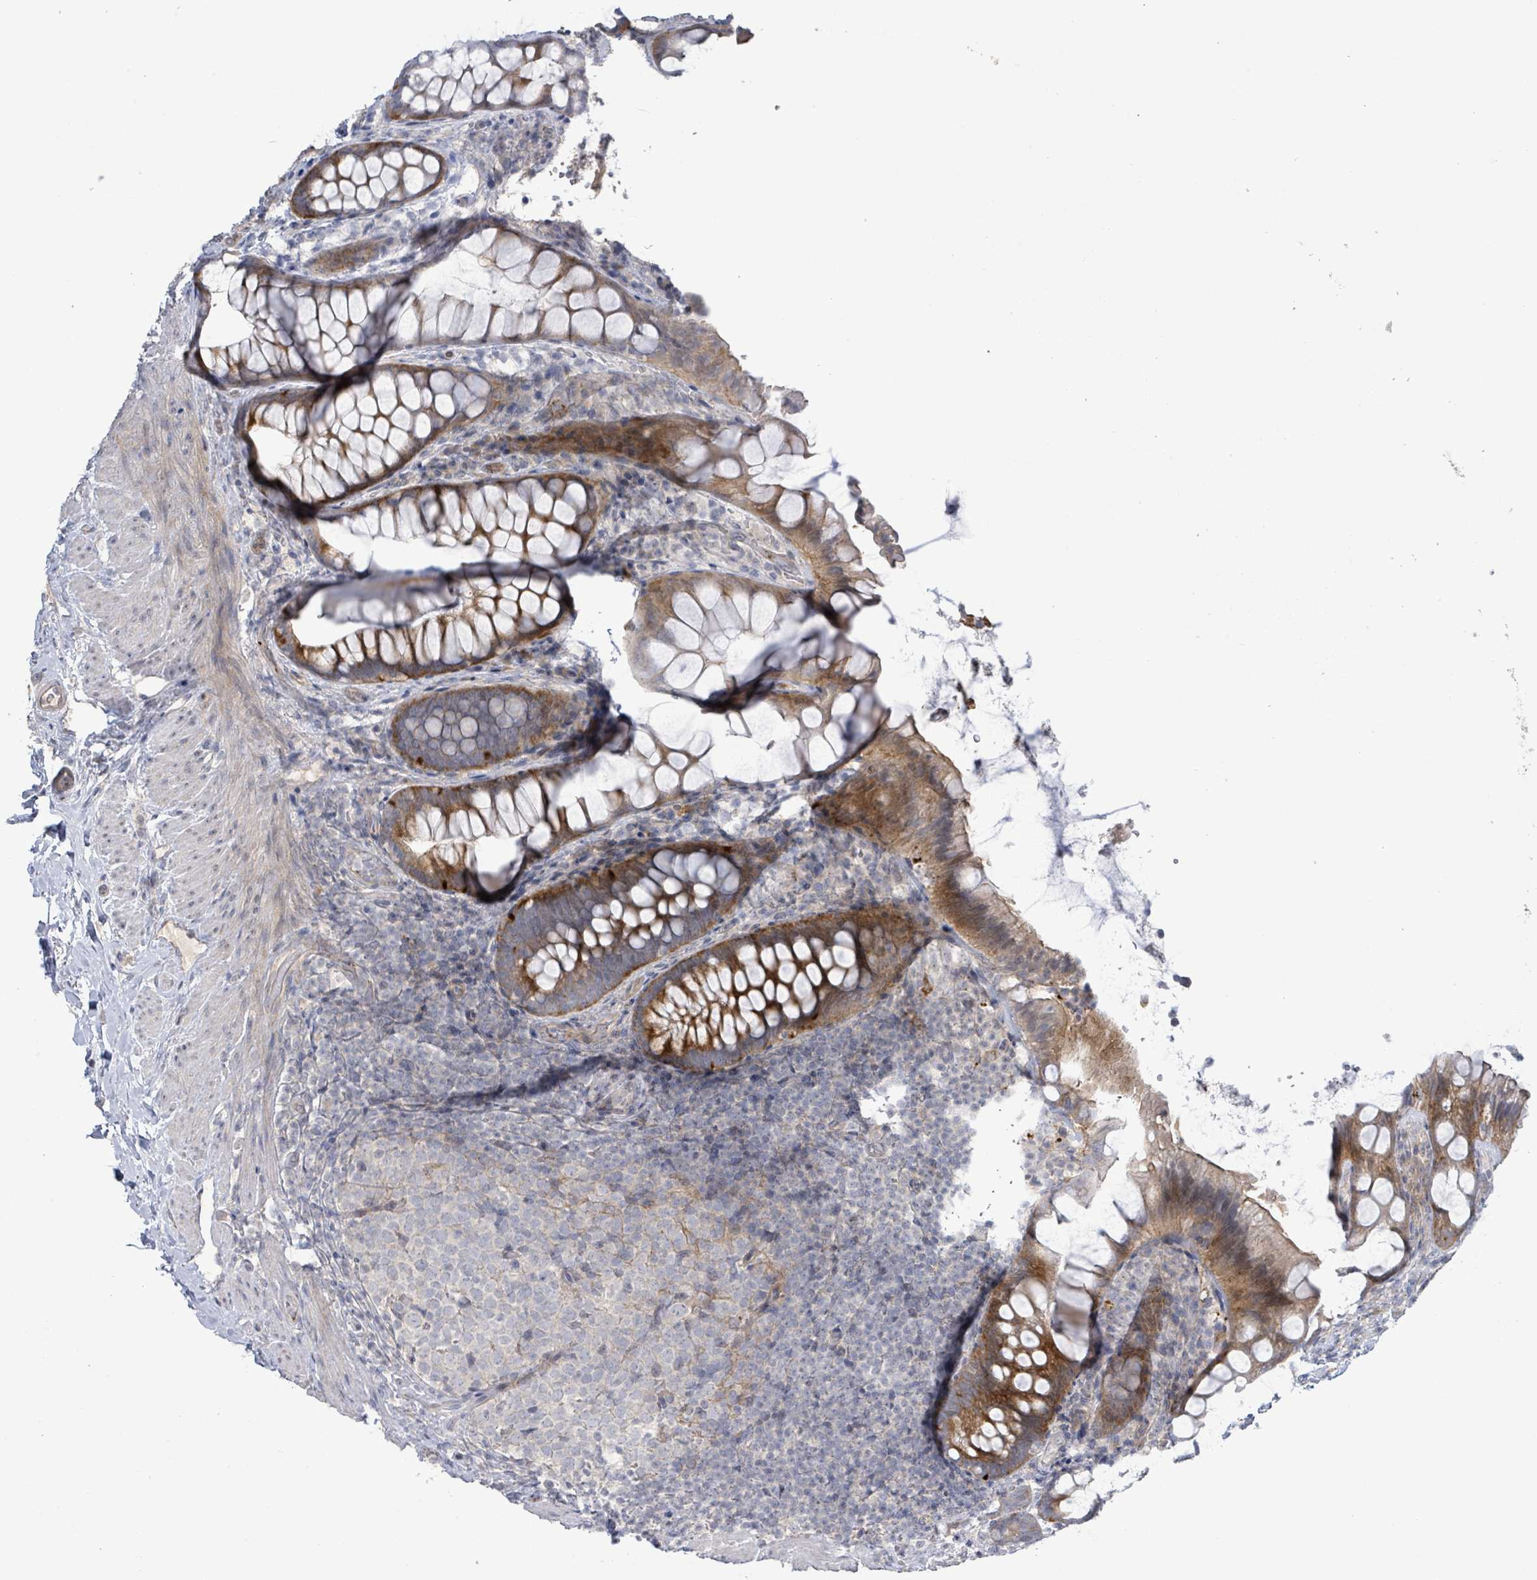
{"staining": {"intensity": "moderate", "quantity": "25%-75%", "location": "cytoplasmic/membranous"}, "tissue": "rectum", "cell_type": "Glandular cells", "image_type": "normal", "snomed": [{"axis": "morphology", "description": "Normal tissue, NOS"}, {"axis": "topography", "description": "Rectum"}, {"axis": "topography", "description": "Peripheral nerve tissue"}], "caption": "Protein expression analysis of normal rectum shows moderate cytoplasmic/membranous expression in about 25%-75% of glandular cells.", "gene": "LILRA4", "patient": {"sex": "female", "age": 69}}